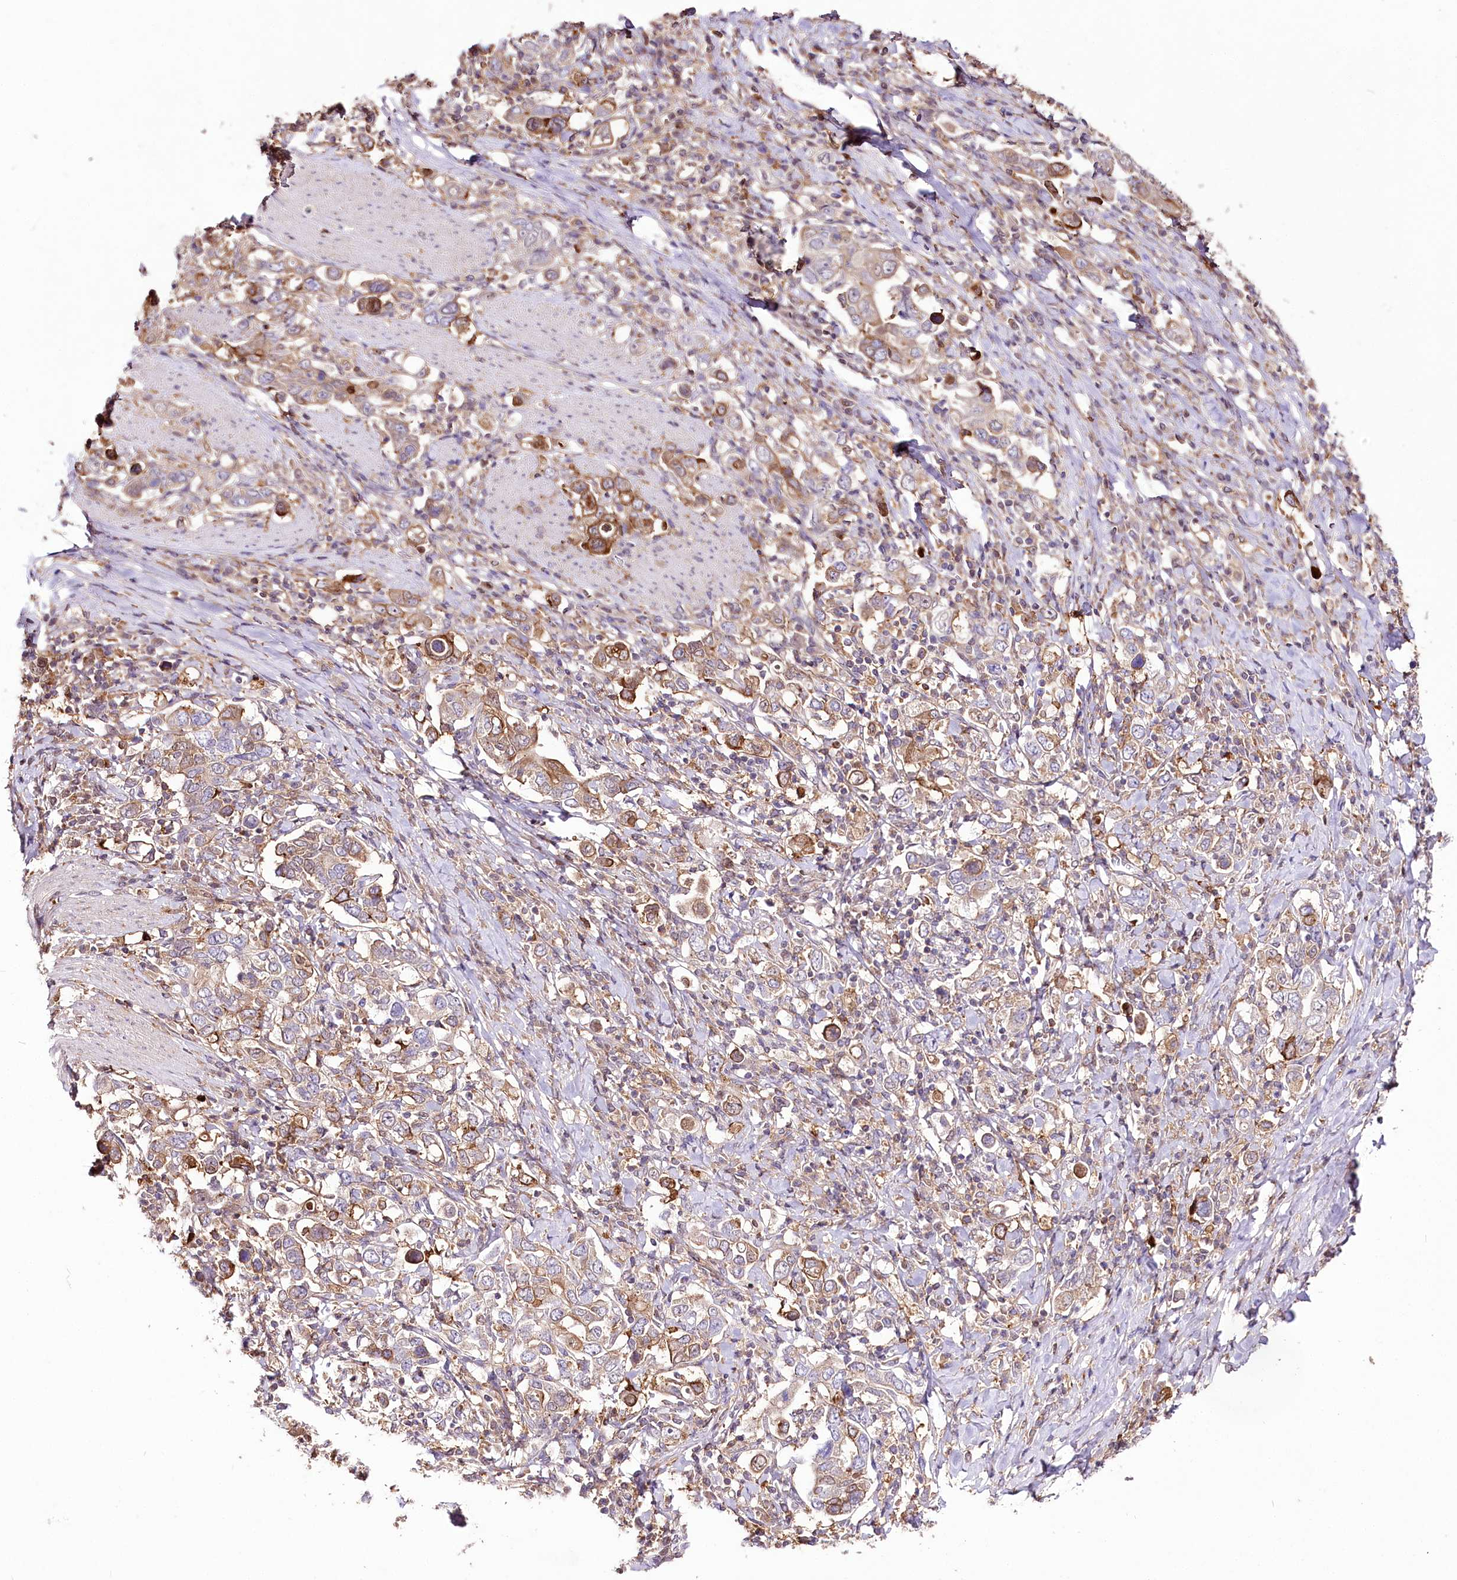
{"staining": {"intensity": "moderate", "quantity": "25%-75%", "location": "cytoplasmic/membranous"}, "tissue": "stomach cancer", "cell_type": "Tumor cells", "image_type": "cancer", "snomed": [{"axis": "morphology", "description": "Adenocarcinoma, NOS"}, {"axis": "topography", "description": "Stomach, upper"}], "caption": "The photomicrograph reveals staining of stomach cancer (adenocarcinoma), revealing moderate cytoplasmic/membranous protein positivity (brown color) within tumor cells. Immunohistochemistry stains the protein of interest in brown and the nuclei are stained blue.", "gene": "UGP2", "patient": {"sex": "male", "age": 62}}